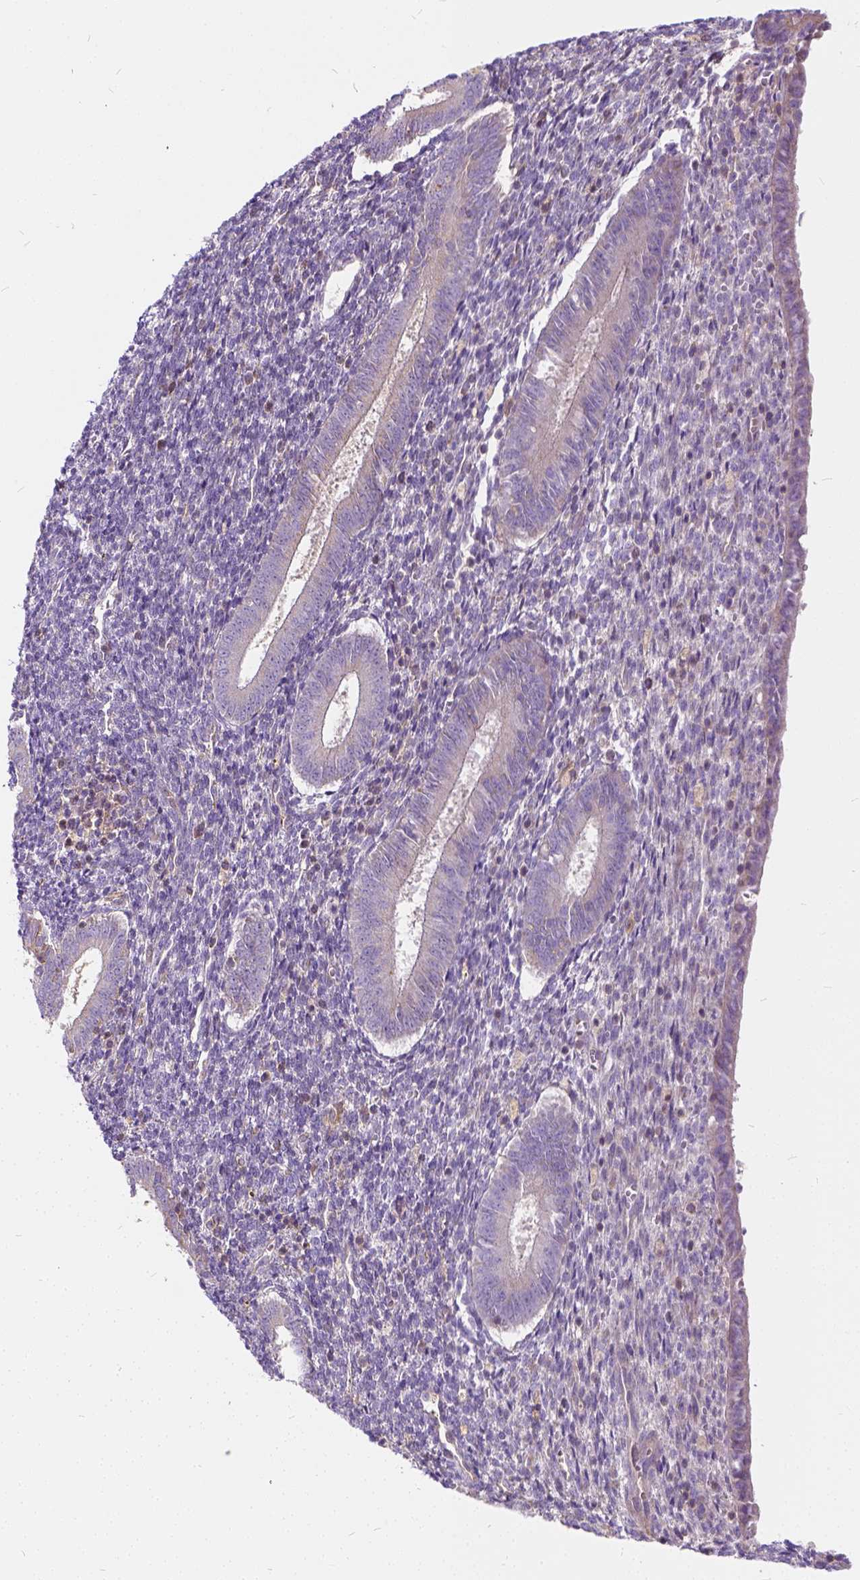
{"staining": {"intensity": "negative", "quantity": "none", "location": "none"}, "tissue": "endometrium", "cell_type": "Cells in endometrial stroma", "image_type": "normal", "snomed": [{"axis": "morphology", "description": "Normal tissue, NOS"}, {"axis": "topography", "description": "Endometrium"}], "caption": "Cells in endometrial stroma are negative for brown protein staining in unremarkable endometrium. Brightfield microscopy of immunohistochemistry stained with DAB (3,3'-diaminobenzidine) (brown) and hematoxylin (blue), captured at high magnification.", "gene": "CADM4", "patient": {"sex": "female", "age": 25}}